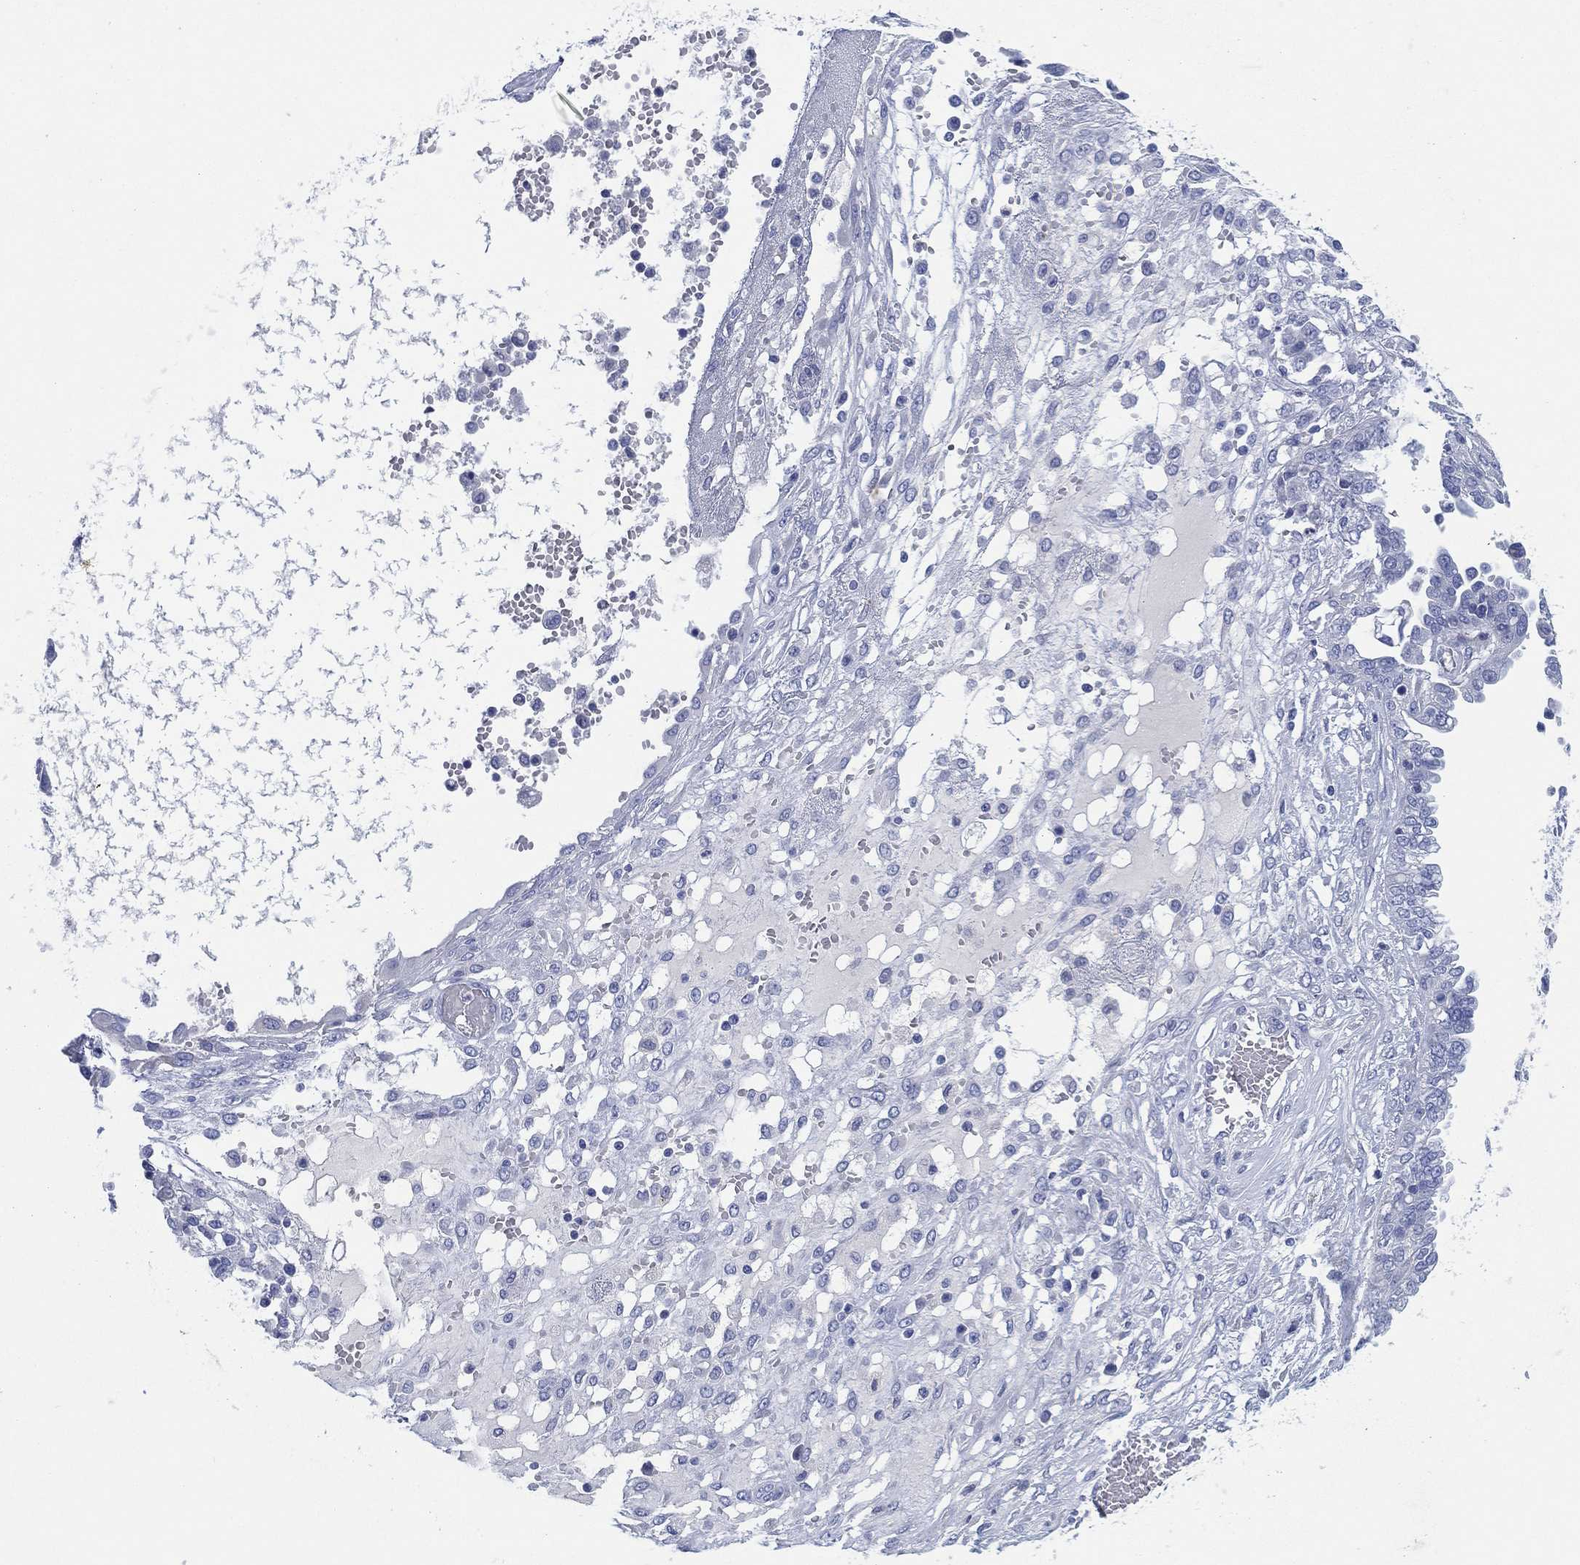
{"staining": {"intensity": "negative", "quantity": "none", "location": "none"}, "tissue": "ovarian cancer", "cell_type": "Tumor cells", "image_type": "cancer", "snomed": [{"axis": "morphology", "description": "Cystadenocarcinoma, serous, NOS"}, {"axis": "topography", "description": "Ovary"}], "caption": "Immunohistochemistry image of ovarian serous cystadenocarcinoma stained for a protein (brown), which reveals no positivity in tumor cells.", "gene": "SLC9C2", "patient": {"sex": "female", "age": 67}}